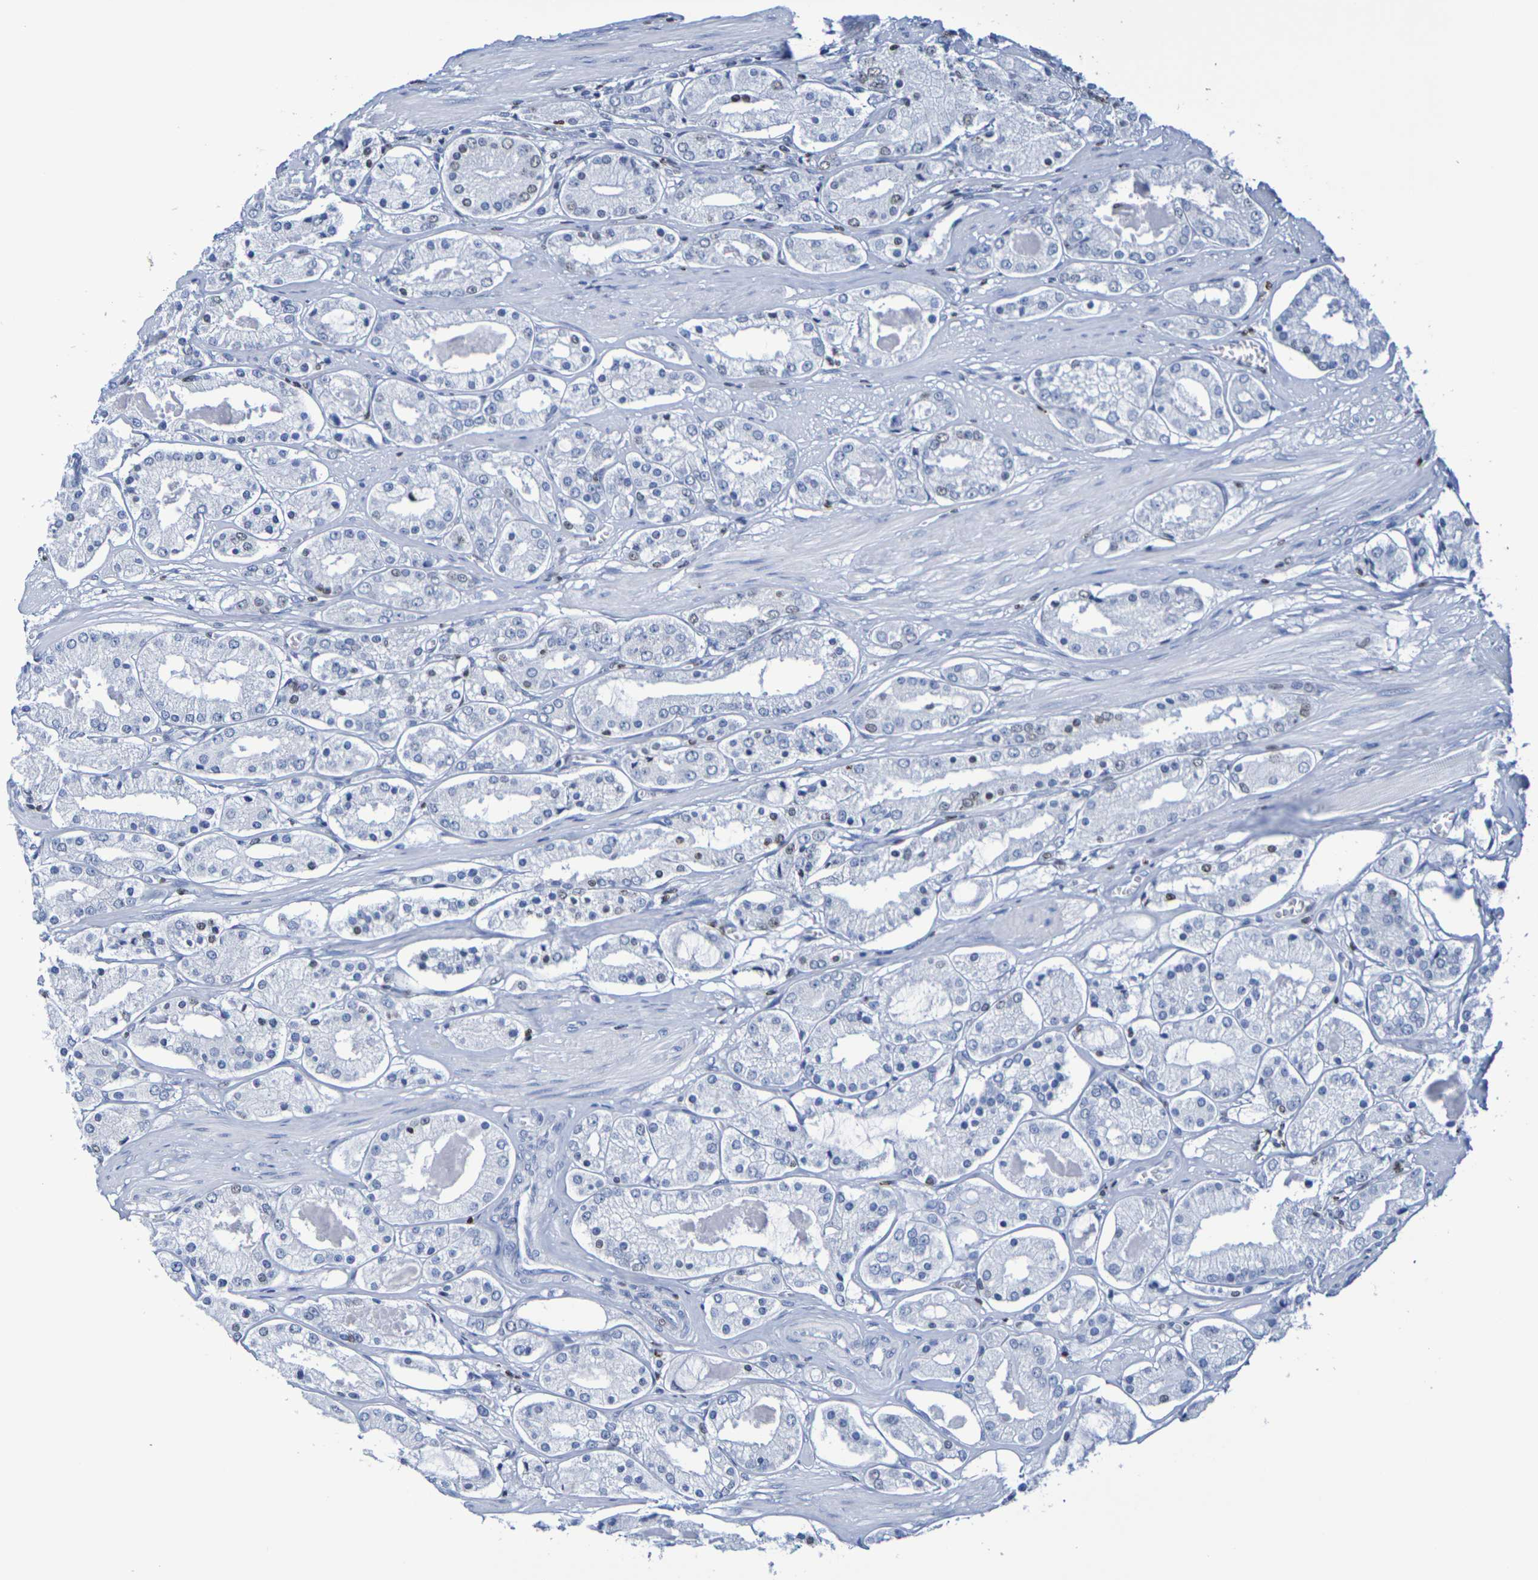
{"staining": {"intensity": "weak", "quantity": "<25%", "location": "nuclear"}, "tissue": "prostate cancer", "cell_type": "Tumor cells", "image_type": "cancer", "snomed": [{"axis": "morphology", "description": "Adenocarcinoma, High grade"}, {"axis": "topography", "description": "Prostate"}], "caption": "This photomicrograph is of prostate cancer (high-grade adenocarcinoma) stained with IHC to label a protein in brown with the nuclei are counter-stained blue. There is no positivity in tumor cells.", "gene": "H1-5", "patient": {"sex": "male", "age": 66}}